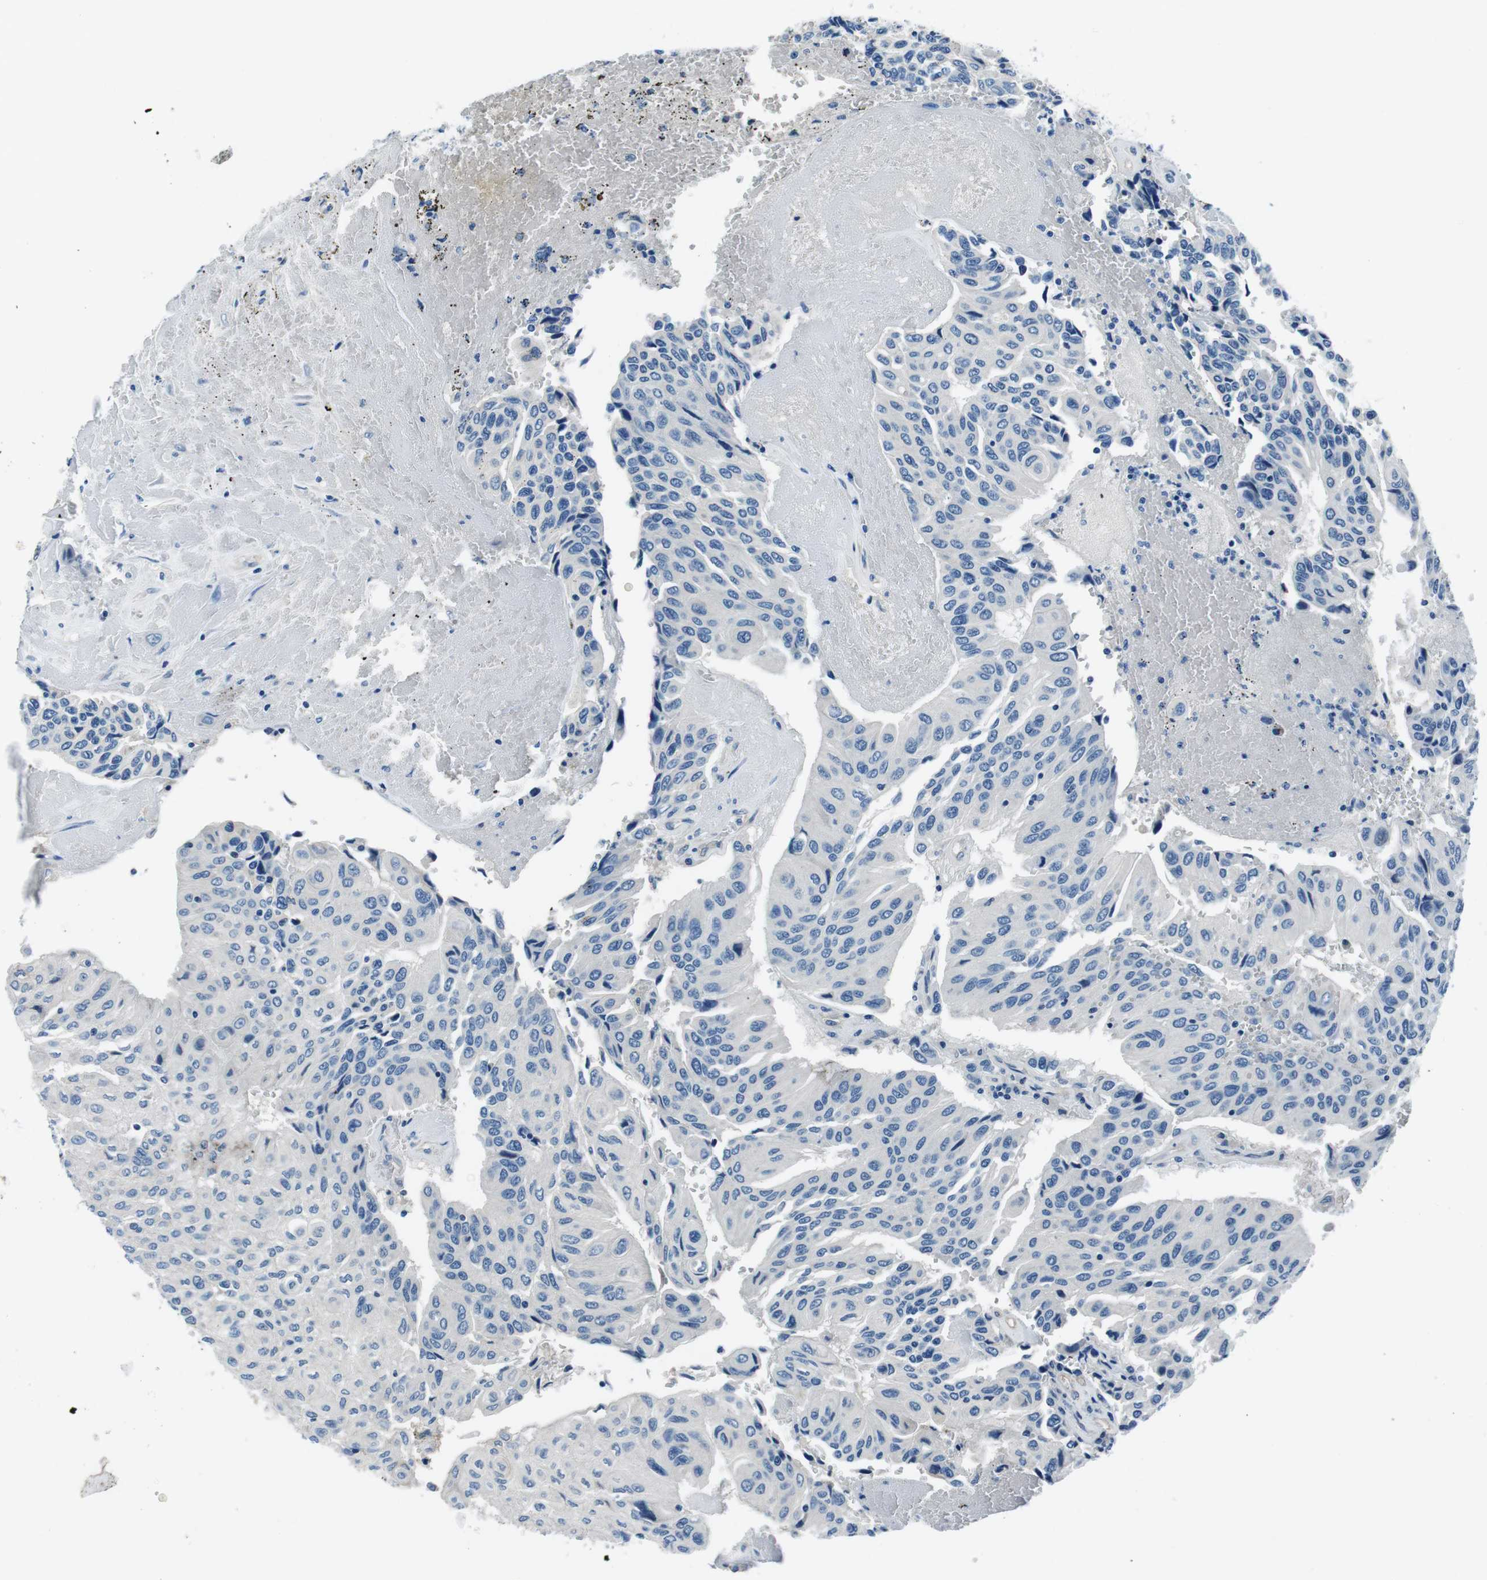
{"staining": {"intensity": "negative", "quantity": "none", "location": "none"}, "tissue": "urothelial cancer", "cell_type": "Tumor cells", "image_type": "cancer", "snomed": [{"axis": "morphology", "description": "Urothelial carcinoma, High grade"}, {"axis": "topography", "description": "Urinary bladder"}], "caption": "Immunohistochemistry photomicrograph of urothelial cancer stained for a protein (brown), which shows no positivity in tumor cells. (Stains: DAB immunohistochemistry with hematoxylin counter stain, Microscopy: brightfield microscopy at high magnification).", "gene": "CASQ1", "patient": {"sex": "male", "age": 66}}